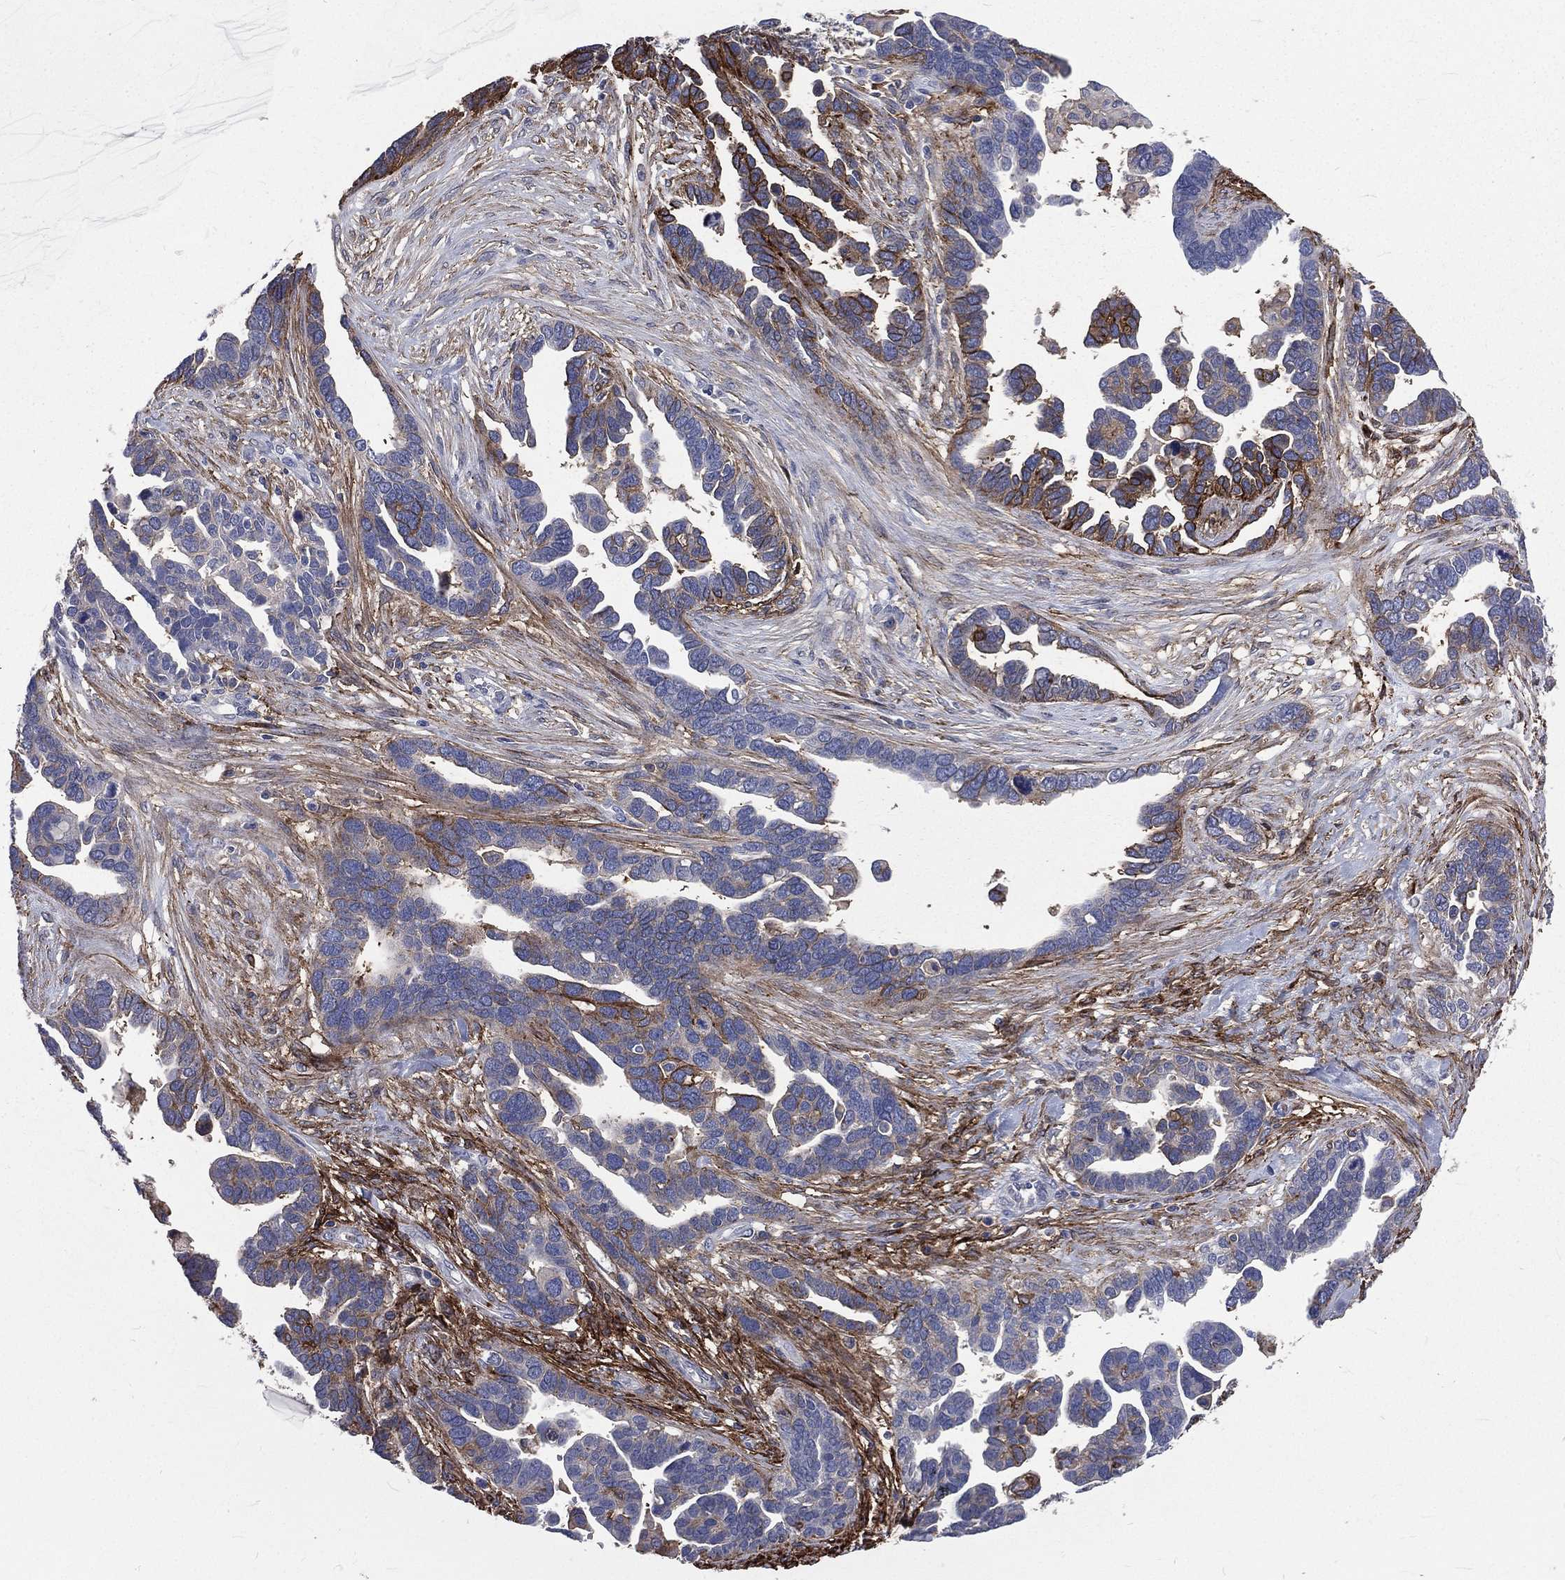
{"staining": {"intensity": "strong", "quantity": "<25%", "location": "cytoplasmic/membranous"}, "tissue": "ovarian cancer", "cell_type": "Tumor cells", "image_type": "cancer", "snomed": [{"axis": "morphology", "description": "Cystadenocarcinoma, serous, NOS"}, {"axis": "topography", "description": "Ovary"}], "caption": "Immunohistochemical staining of serous cystadenocarcinoma (ovarian) displays strong cytoplasmic/membranous protein positivity in approximately <25% of tumor cells. (IHC, brightfield microscopy, high magnification).", "gene": "BASP1", "patient": {"sex": "female", "age": 54}}